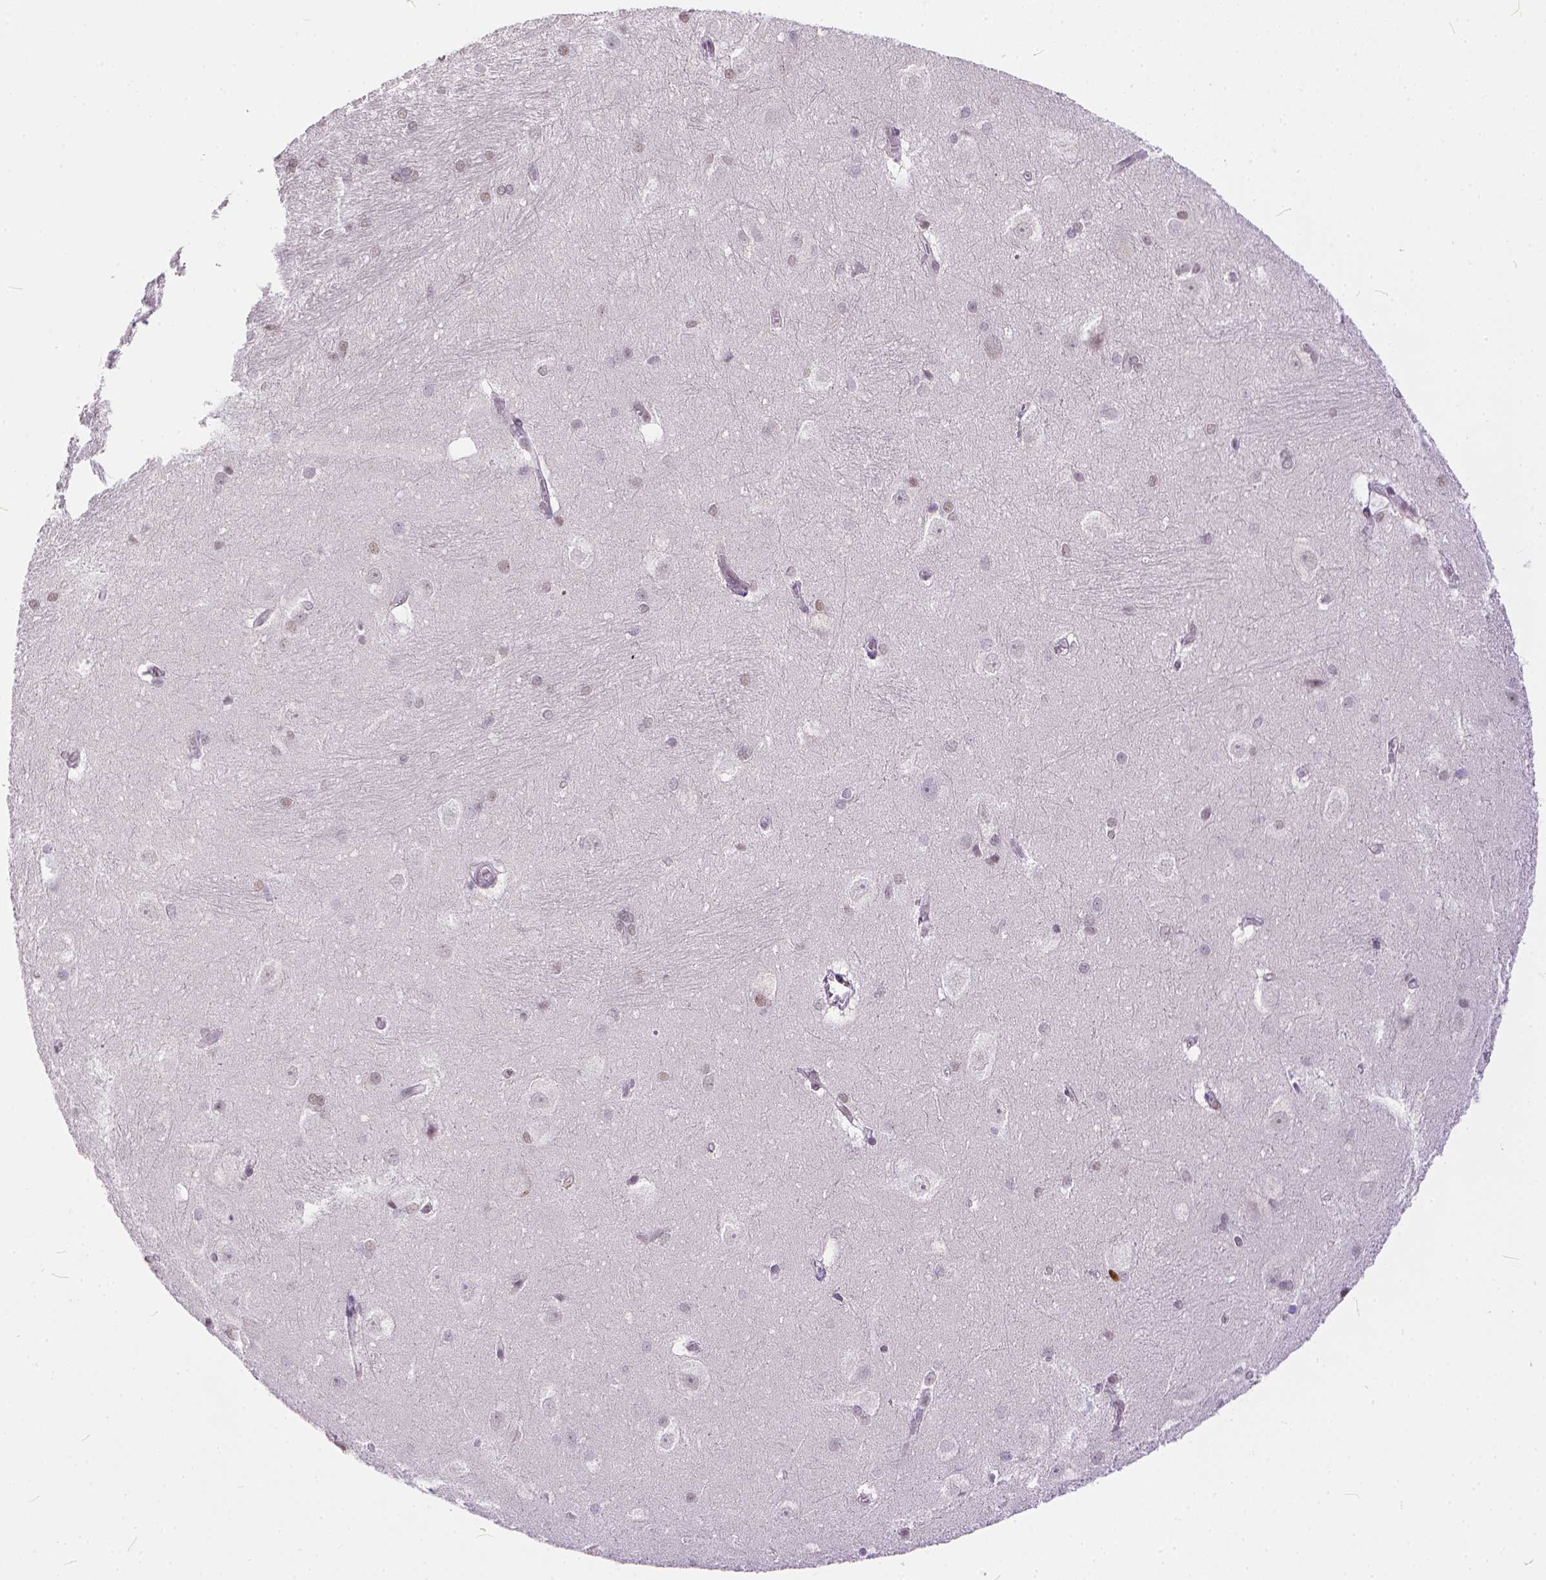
{"staining": {"intensity": "negative", "quantity": "none", "location": "none"}, "tissue": "hippocampus", "cell_type": "Glial cells", "image_type": "normal", "snomed": [{"axis": "morphology", "description": "Normal tissue, NOS"}, {"axis": "topography", "description": "Cerebral cortex"}, {"axis": "topography", "description": "Hippocampus"}], "caption": "A micrograph of hippocampus stained for a protein demonstrates no brown staining in glial cells. The staining was performed using DAB (3,3'-diaminobenzidine) to visualize the protein expression in brown, while the nuclei were stained in blue with hematoxylin (Magnification: 20x).", "gene": "ERCC1", "patient": {"sex": "female", "age": 19}}